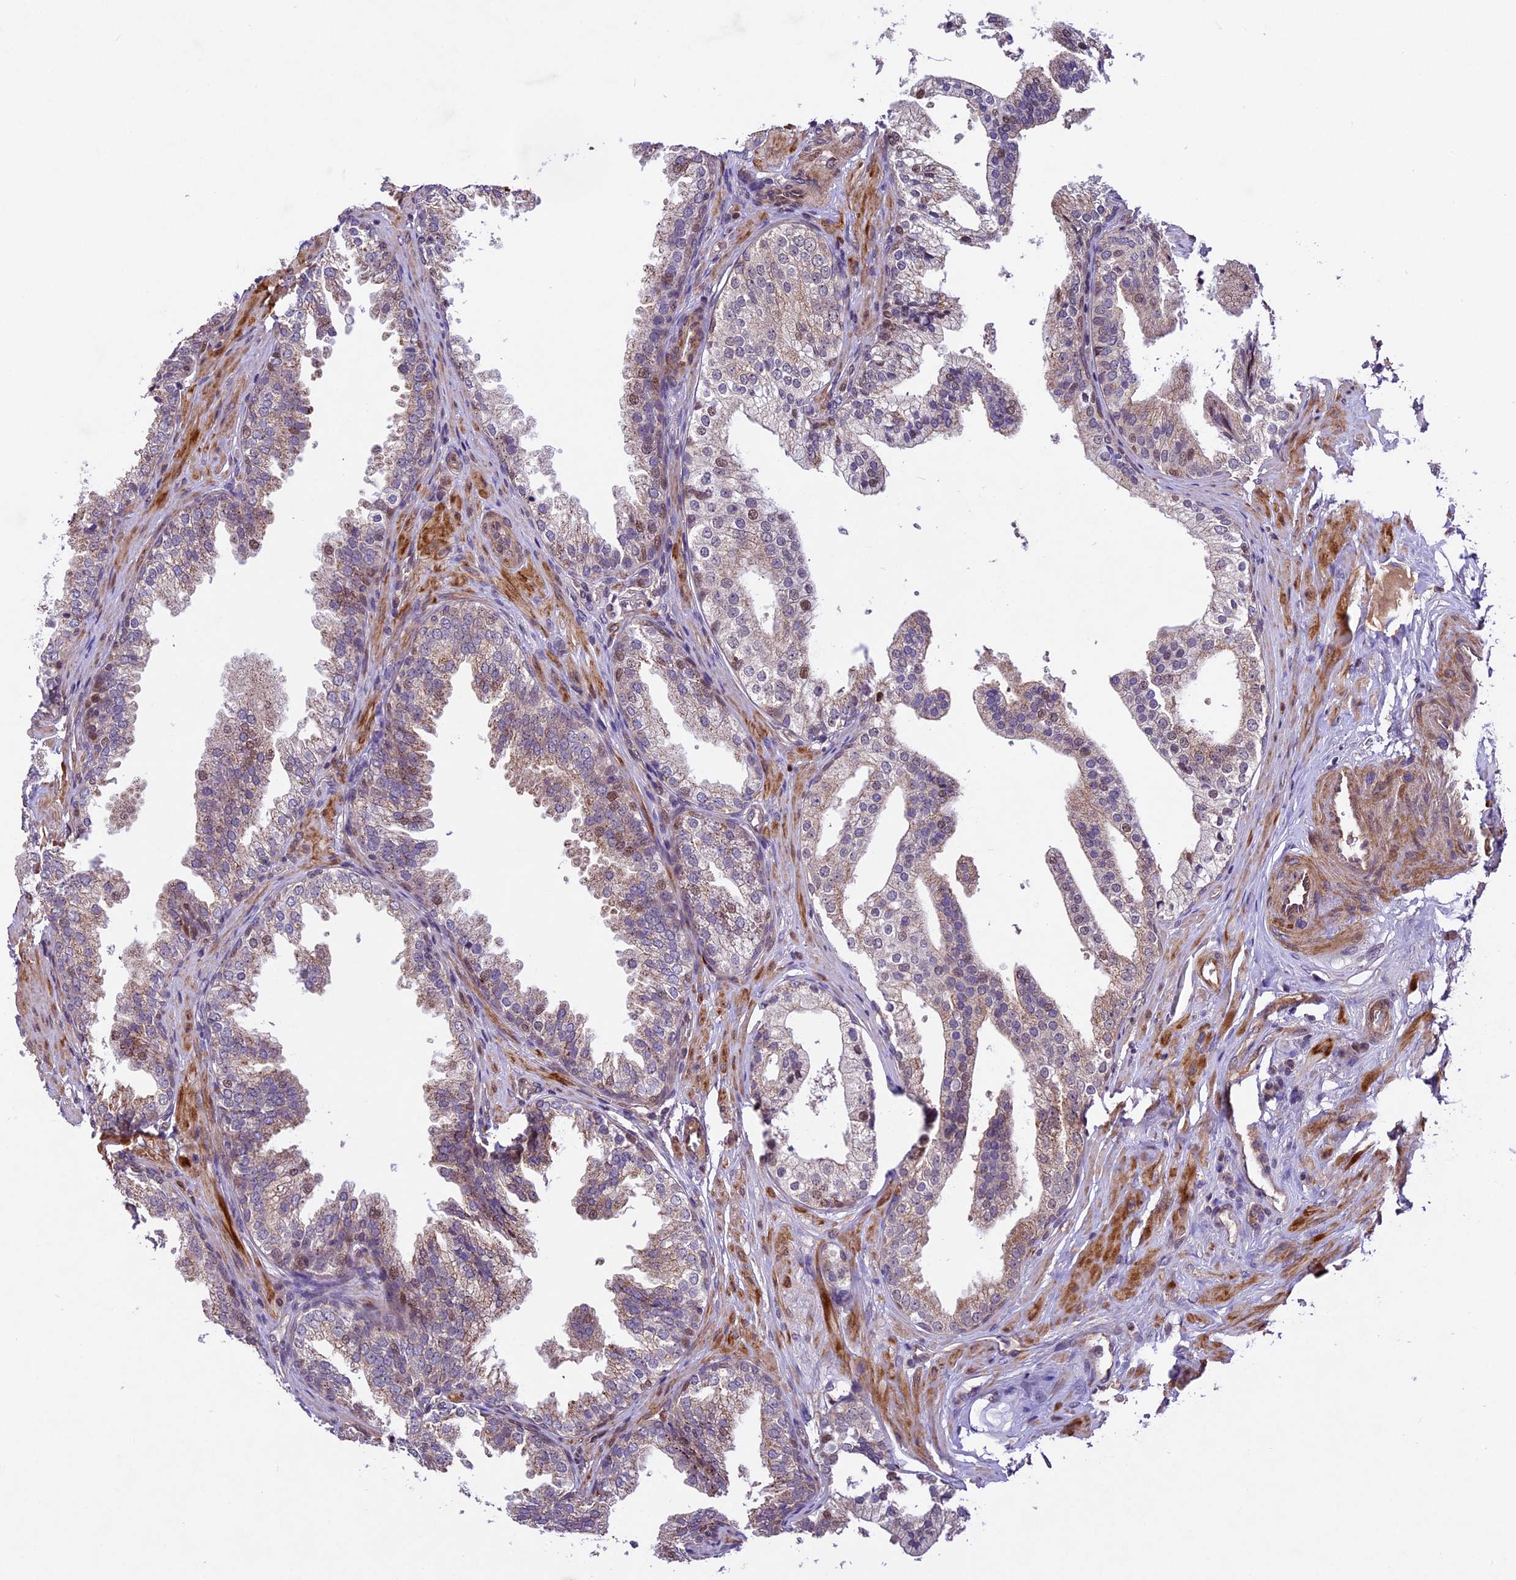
{"staining": {"intensity": "moderate", "quantity": "<25%", "location": "cytoplasmic/membranous,nuclear"}, "tissue": "prostate", "cell_type": "Glandular cells", "image_type": "normal", "snomed": [{"axis": "morphology", "description": "Normal tissue, NOS"}, {"axis": "topography", "description": "Prostate"}], "caption": "Protein staining of benign prostate shows moderate cytoplasmic/membranous,nuclear positivity in about <25% of glandular cells. (DAB (3,3'-diaminobenzidine) IHC with brightfield microscopy, high magnification).", "gene": "CCSER1", "patient": {"sex": "male", "age": 60}}